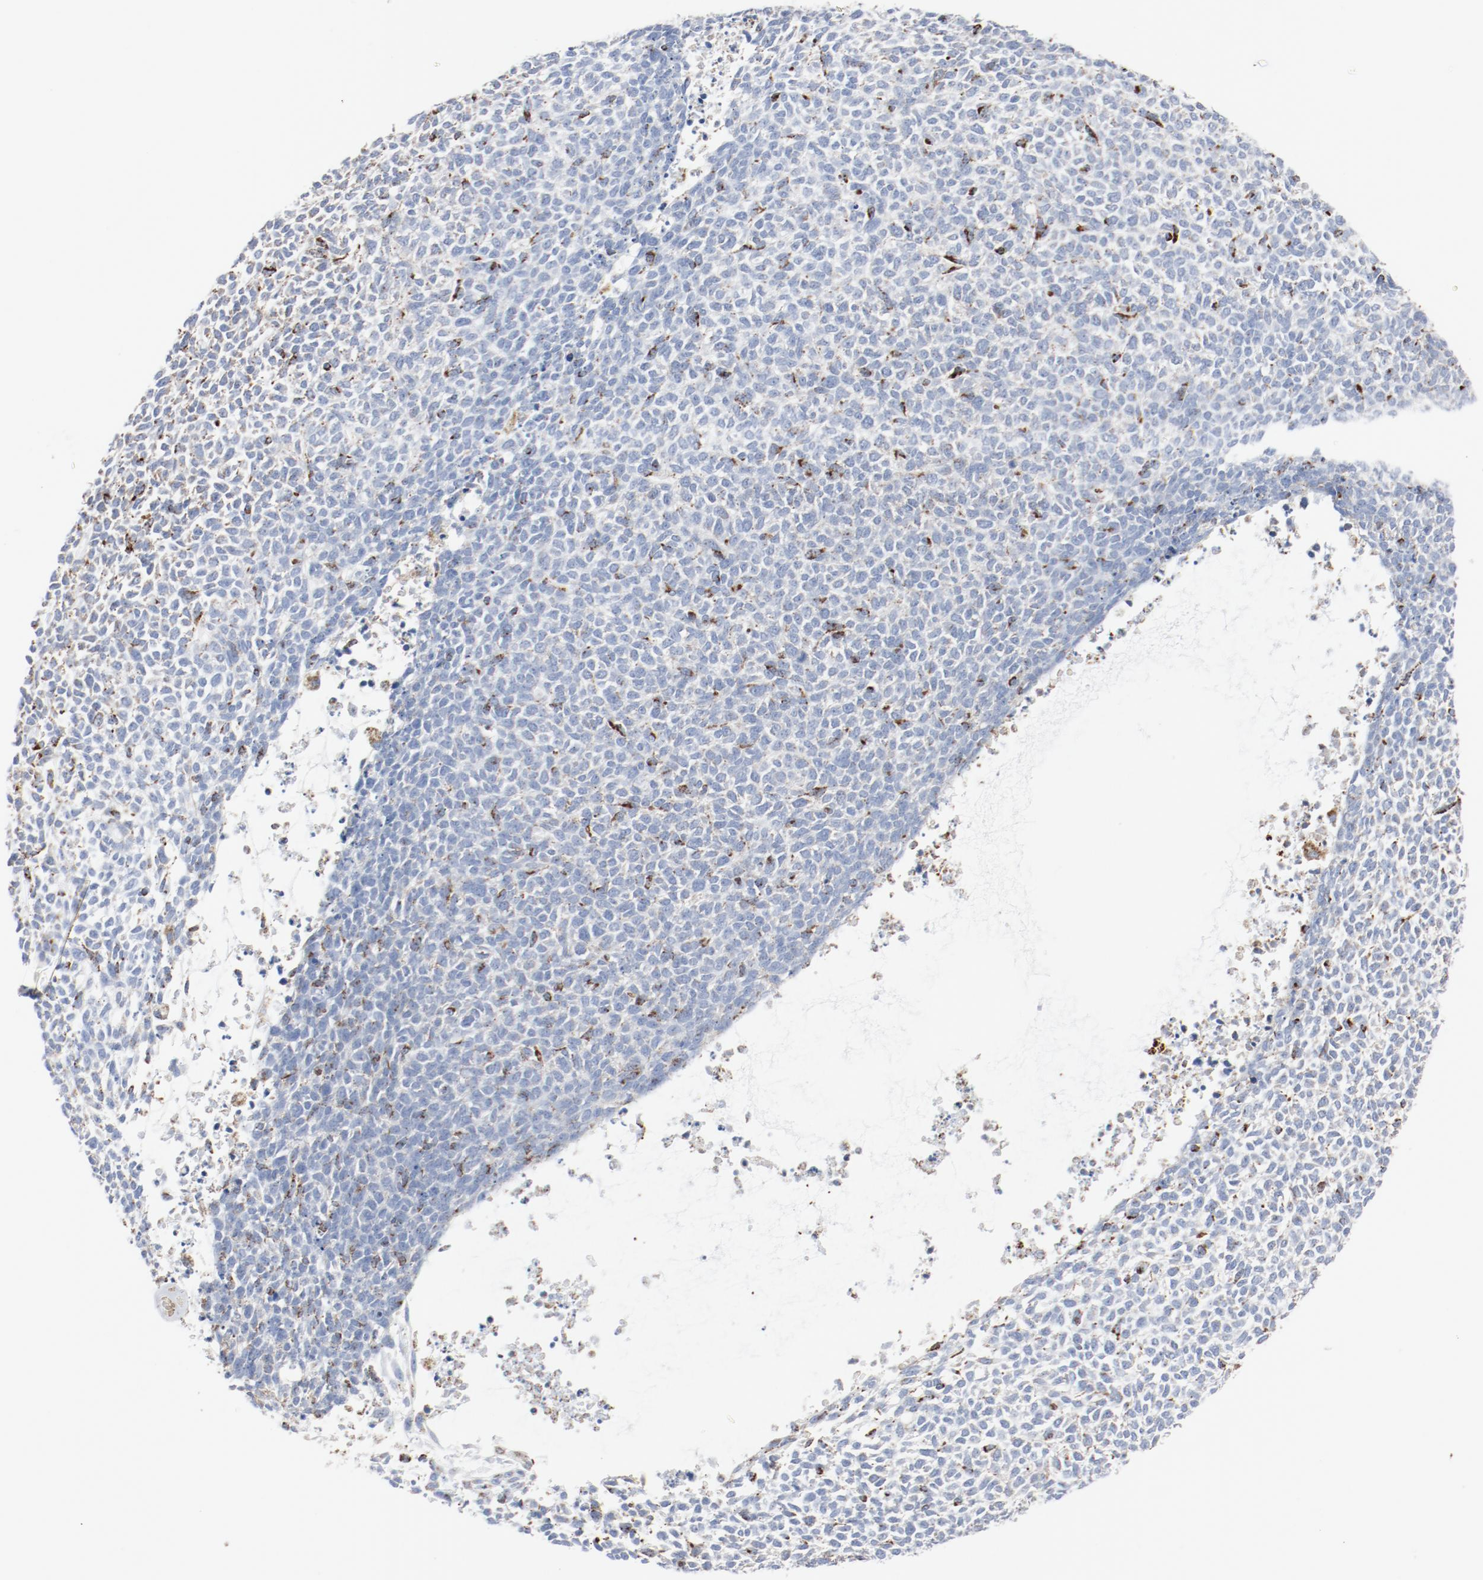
{"staining": {"intensity": "weak", "quantity": "<25%", "location": "cytoplasmic/membranous"}, "tissue": "skin cancer", "cell_type": "Tumor cells", "image_type": "cancer", "snomed": [{"axis": "morphology", "description": "Basal cell carcinoma"}, {"axis": "topography", "description": "Skin"}], "caption": "Immunohistochemistry (IHC) of basal cell carcinoma (skin) exhibits no positivity in tumor cells. Nuclei are stained in blue.", "gene": "NDUFB8", "patient": {"sex": "female", "age": 84}}